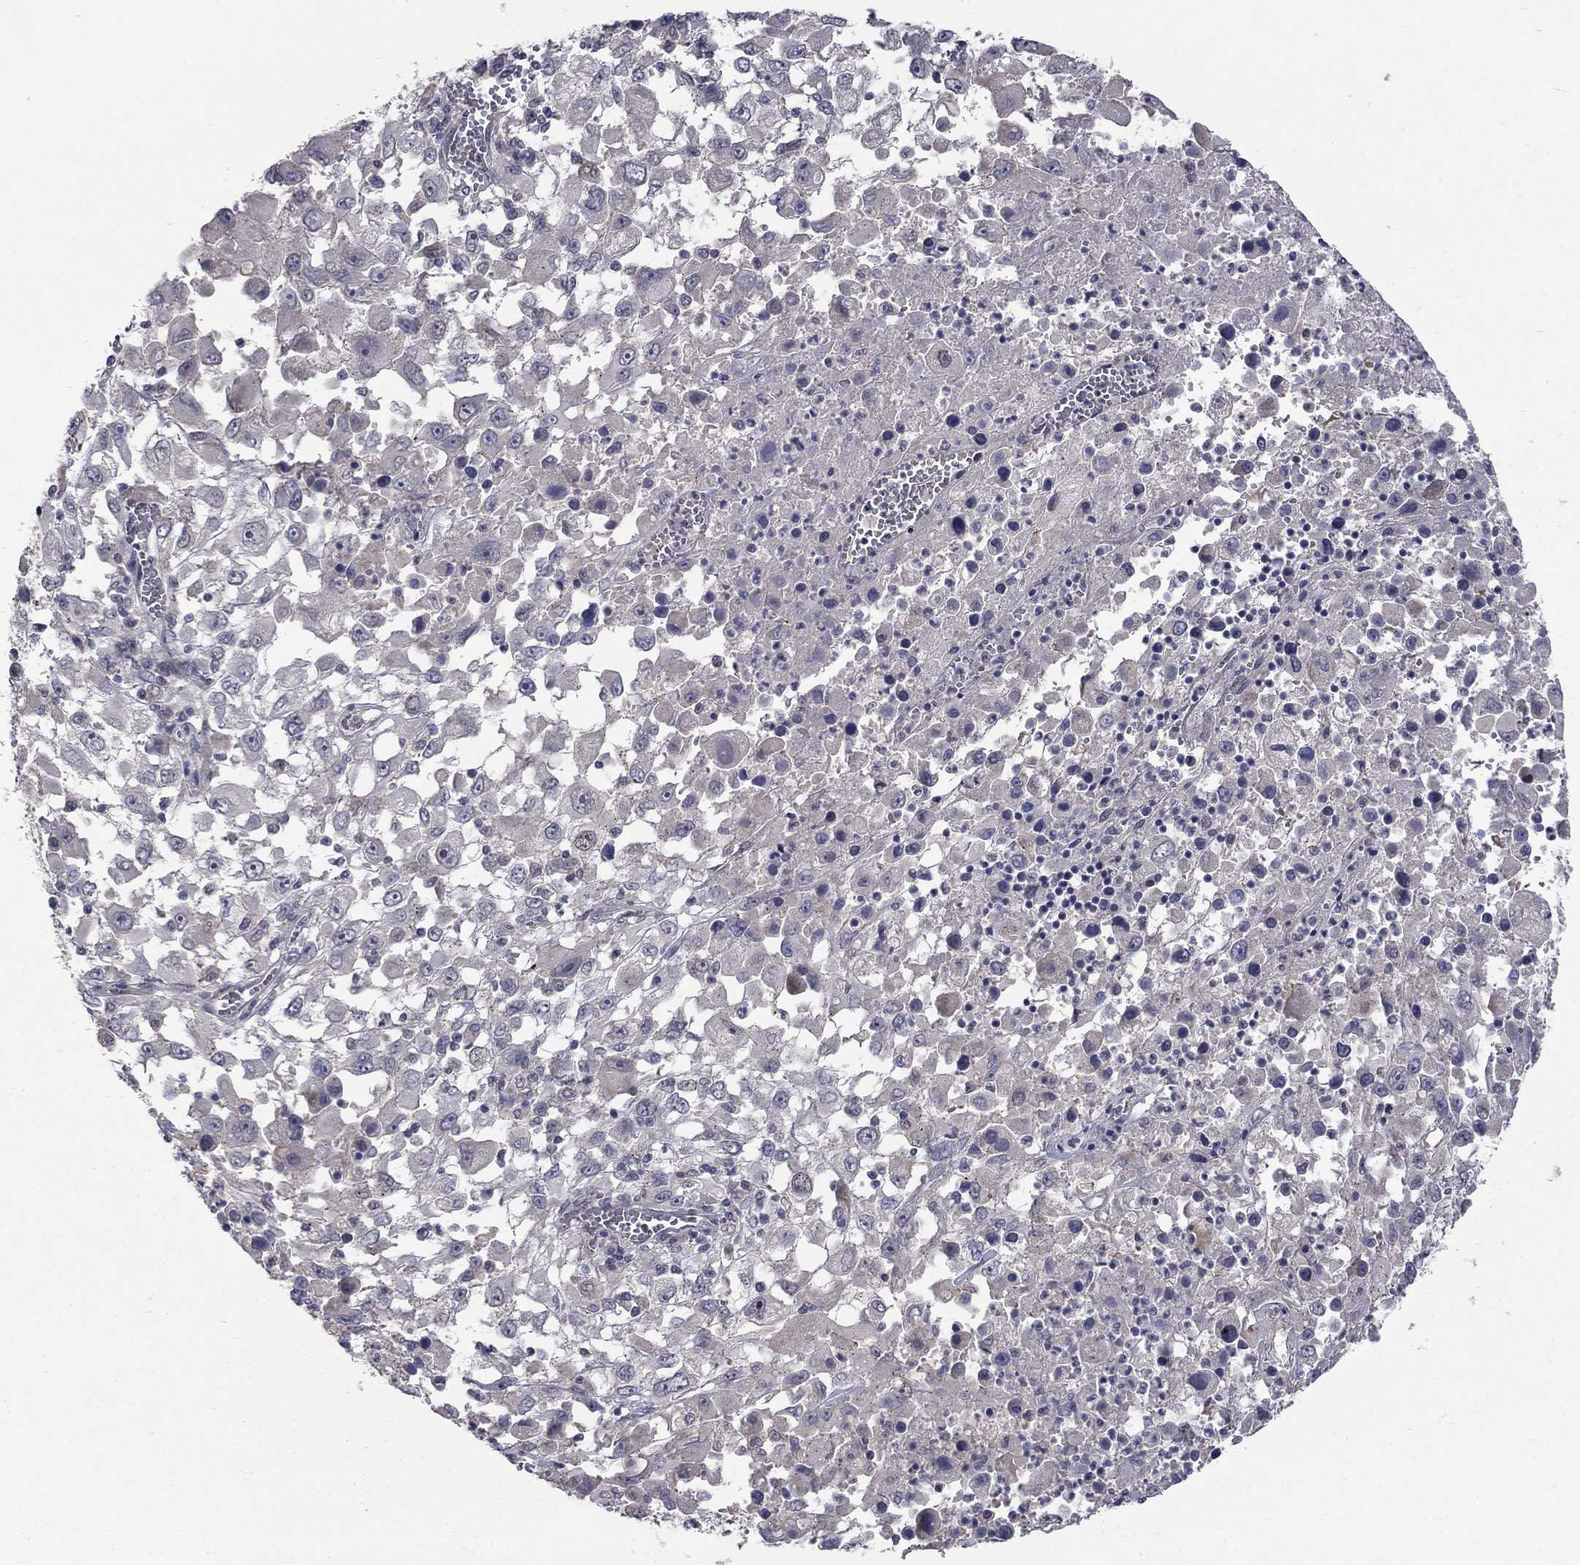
{"staining": {"intensity": "negative", "quantity": "none", "location": "none"}, "tissue": "melanoma", "cell_type": "Tumor cells", "image_type": "cancer", "snomed": [{"axis": "morphology", "description": "Malignant melanoma, Metastatic site"}, {"axis": "topography", "description": "Soft tissue"}], "caption": "Malignant melanoma (metastatic site) was stained to show a protein in brown. There is no significant staining in tumor cells.", "gene": "FAM3B", "patient": {"sex": "male", "age": 50}}